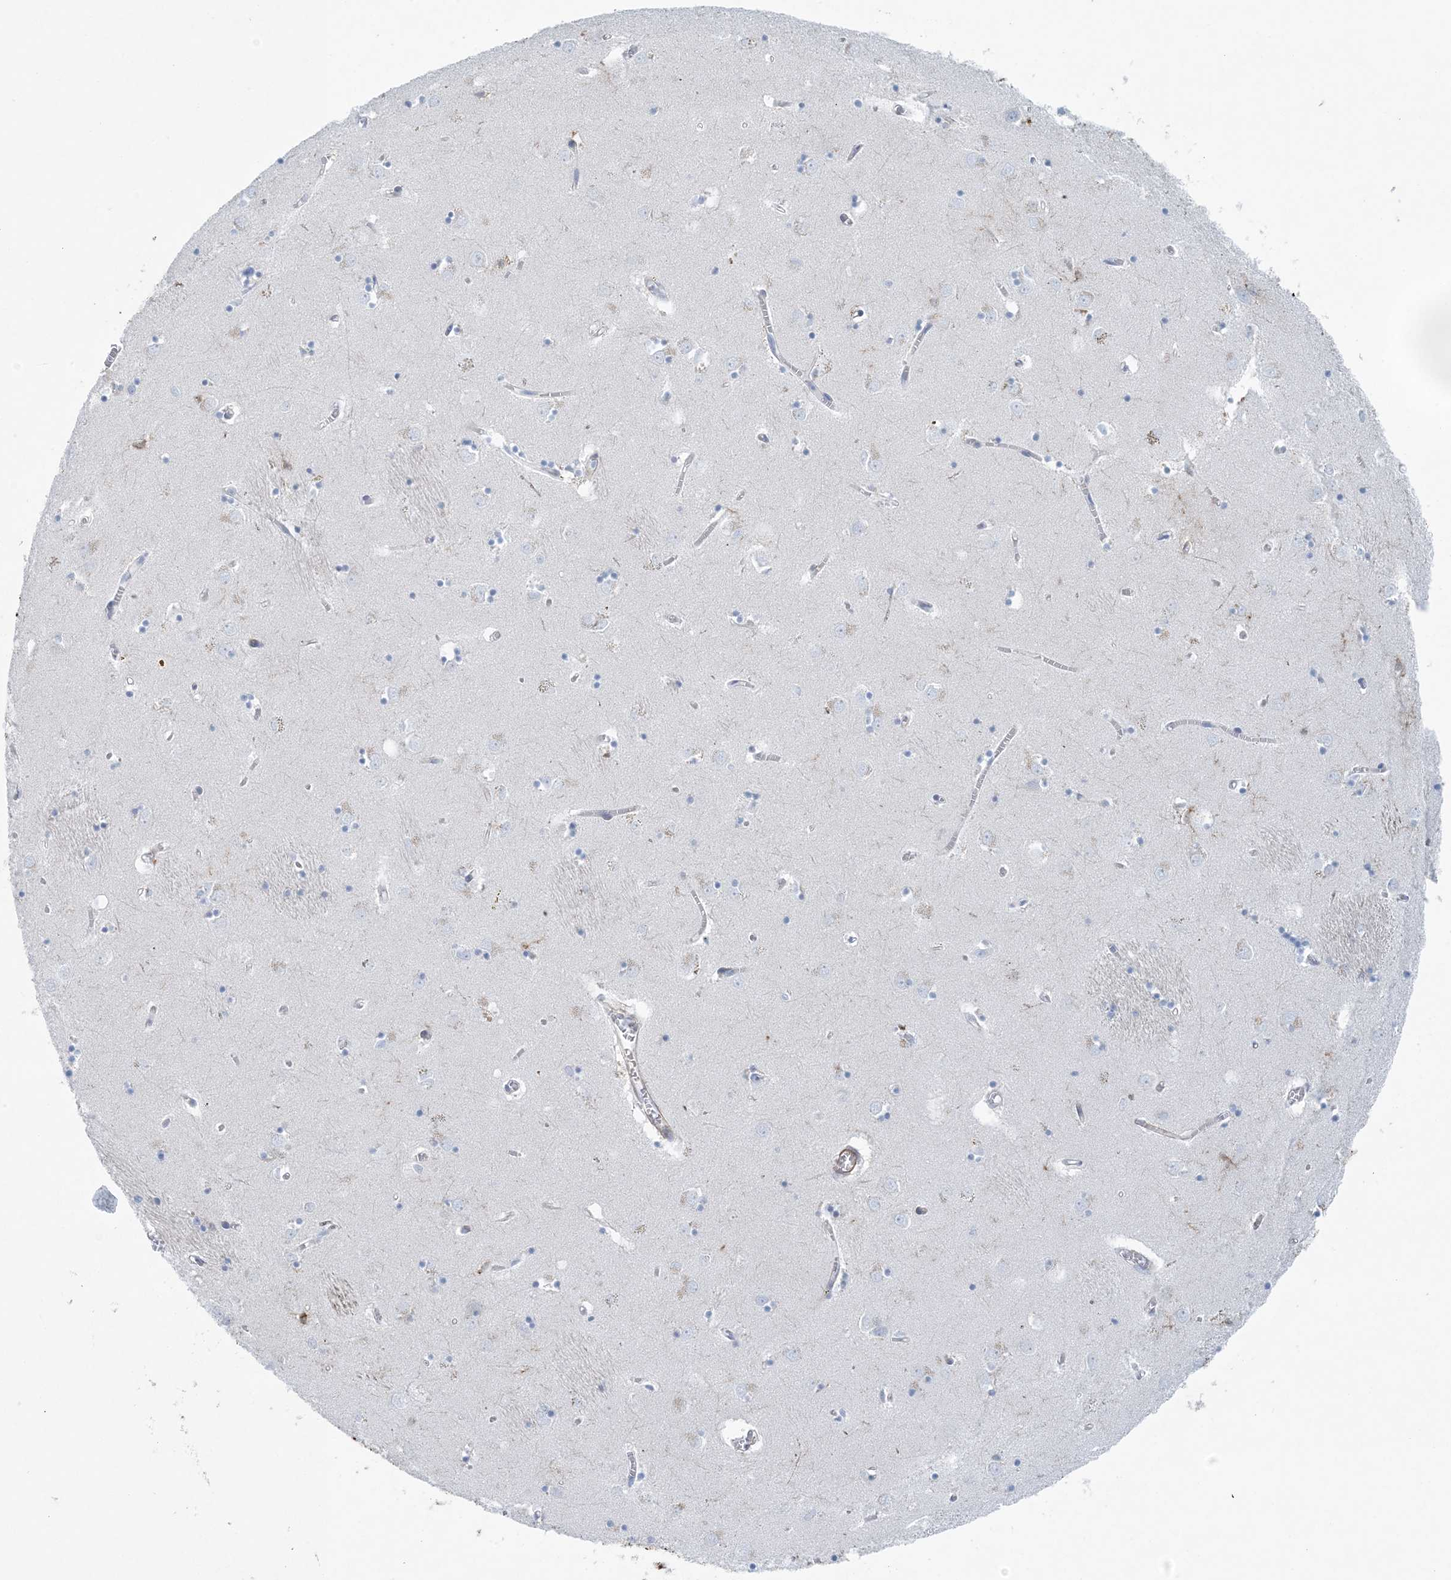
{"staining": {"intensity": "moderate", "quantity": "<25%", "location": "cytoplasmic/membranous"}, "tissue": "caudate", "cell_type": "Glial cells", "image_type": "normal", "snomed": [{"axis": "morphology", "description": "Normal tissue, NOS"}, {"axis": "topography", "description": "Lateral ventricle wall"}], "caption": "Protein expression analysis of benign human caudate reveals moderate cytoplasmic/membranous positivity in about <25% of glial cells. (brown staining indicates protein expression, while blue staining denotes nuclei).", "gene": "SHANK1", "patient": {"sex": "male", "age": 70}}